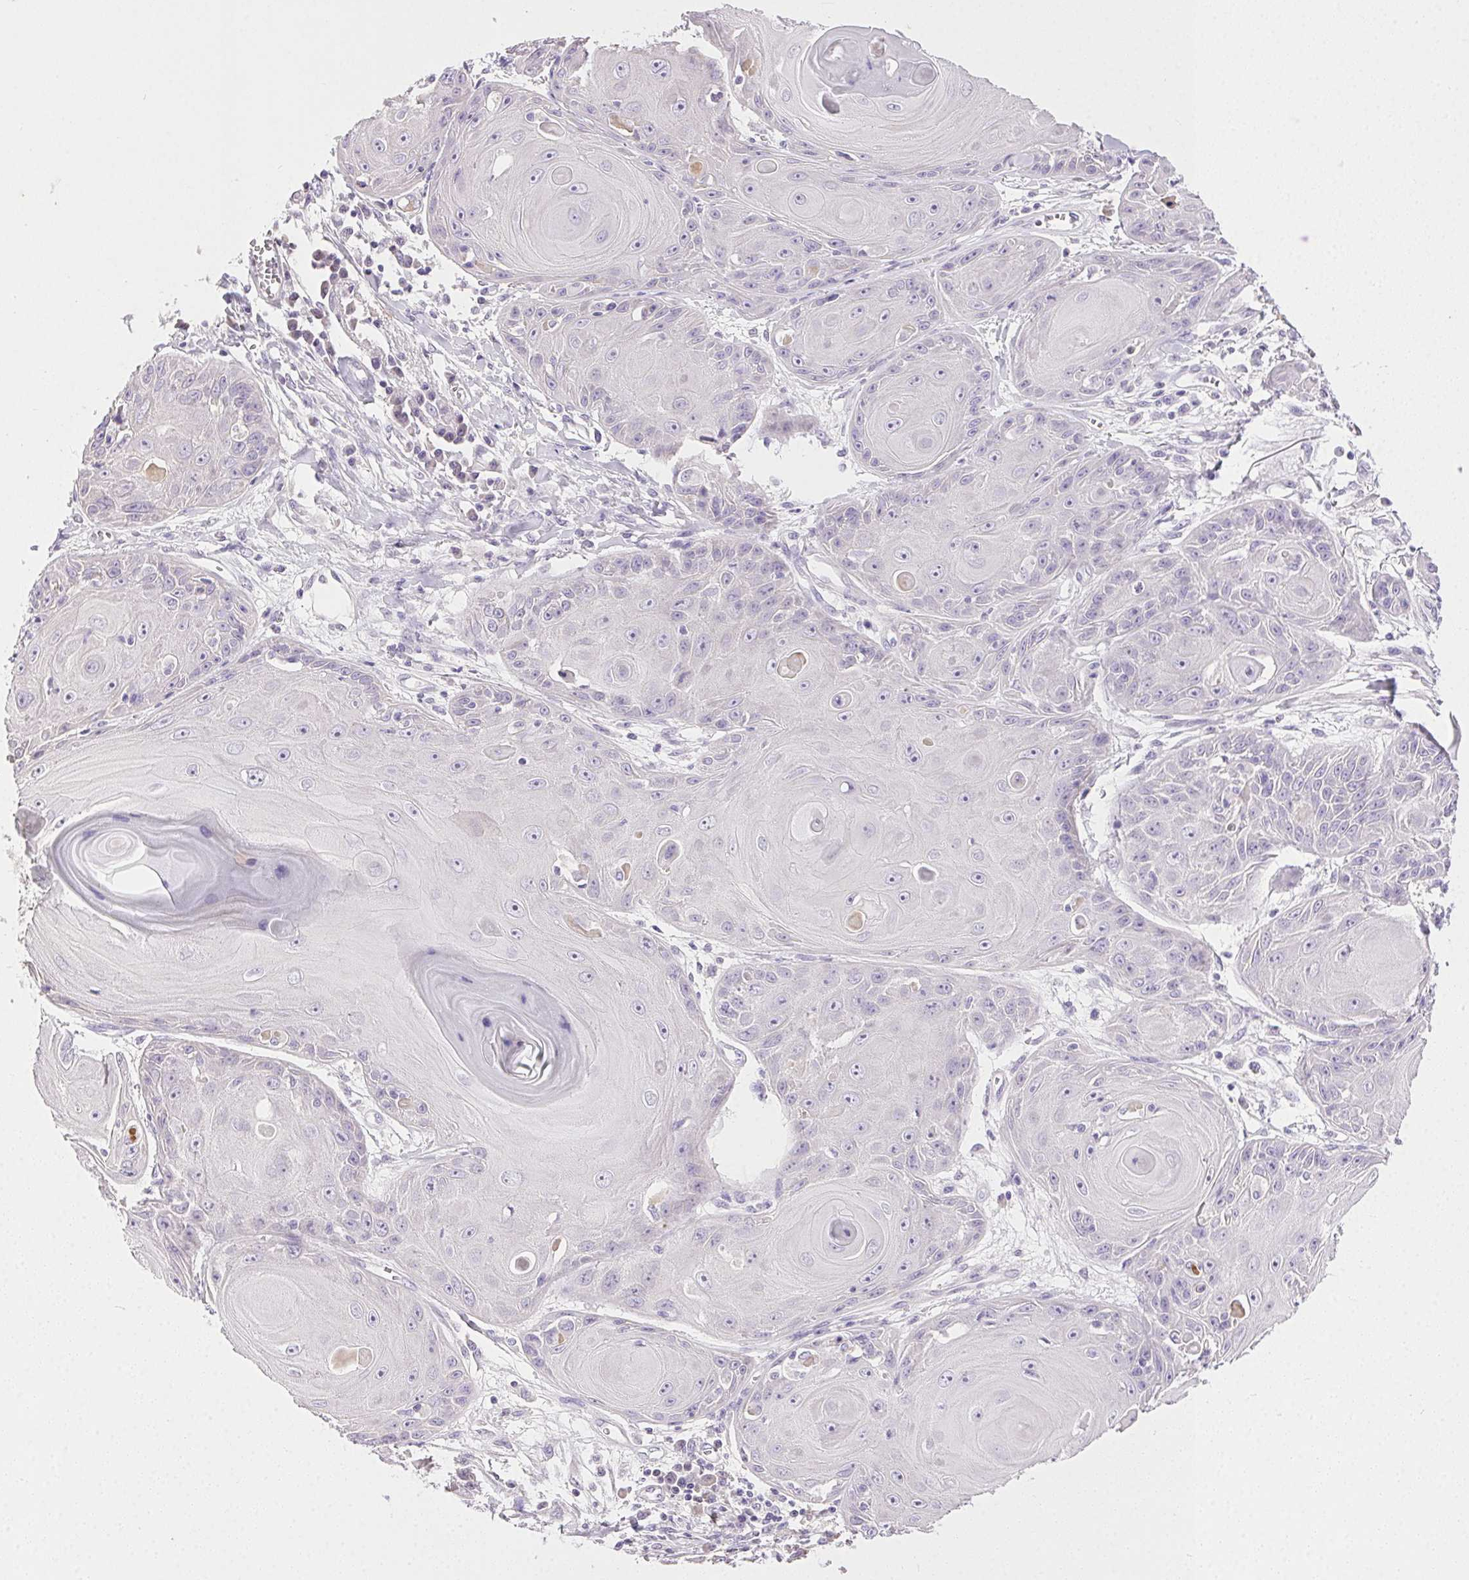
{"staining": {"intensity": "negative", "quantity": "none", "location": "none"}, "tissue": "skin cancer", "cell_type": "Tumor cells", "image_type": "cancer", "snomed": [{"axis": "morphology", "description": "Squamous cell carcinoma, NOS"}, {"axis": "topography", "description": "Skin"}, {"axis": "topography", "description": "Vulva"}], "caption": "A high-resolution histopathology image shows immunohistochemistry staining of squamous cell carcinoma (skin), which shows no significant expression in tumor cells. The staining is performed using DAB brown chromogen with nuclei counter-stained in using hematoxylin.", "gene": "SYCE2", "patient": {"sex": "female", "age": 85}}